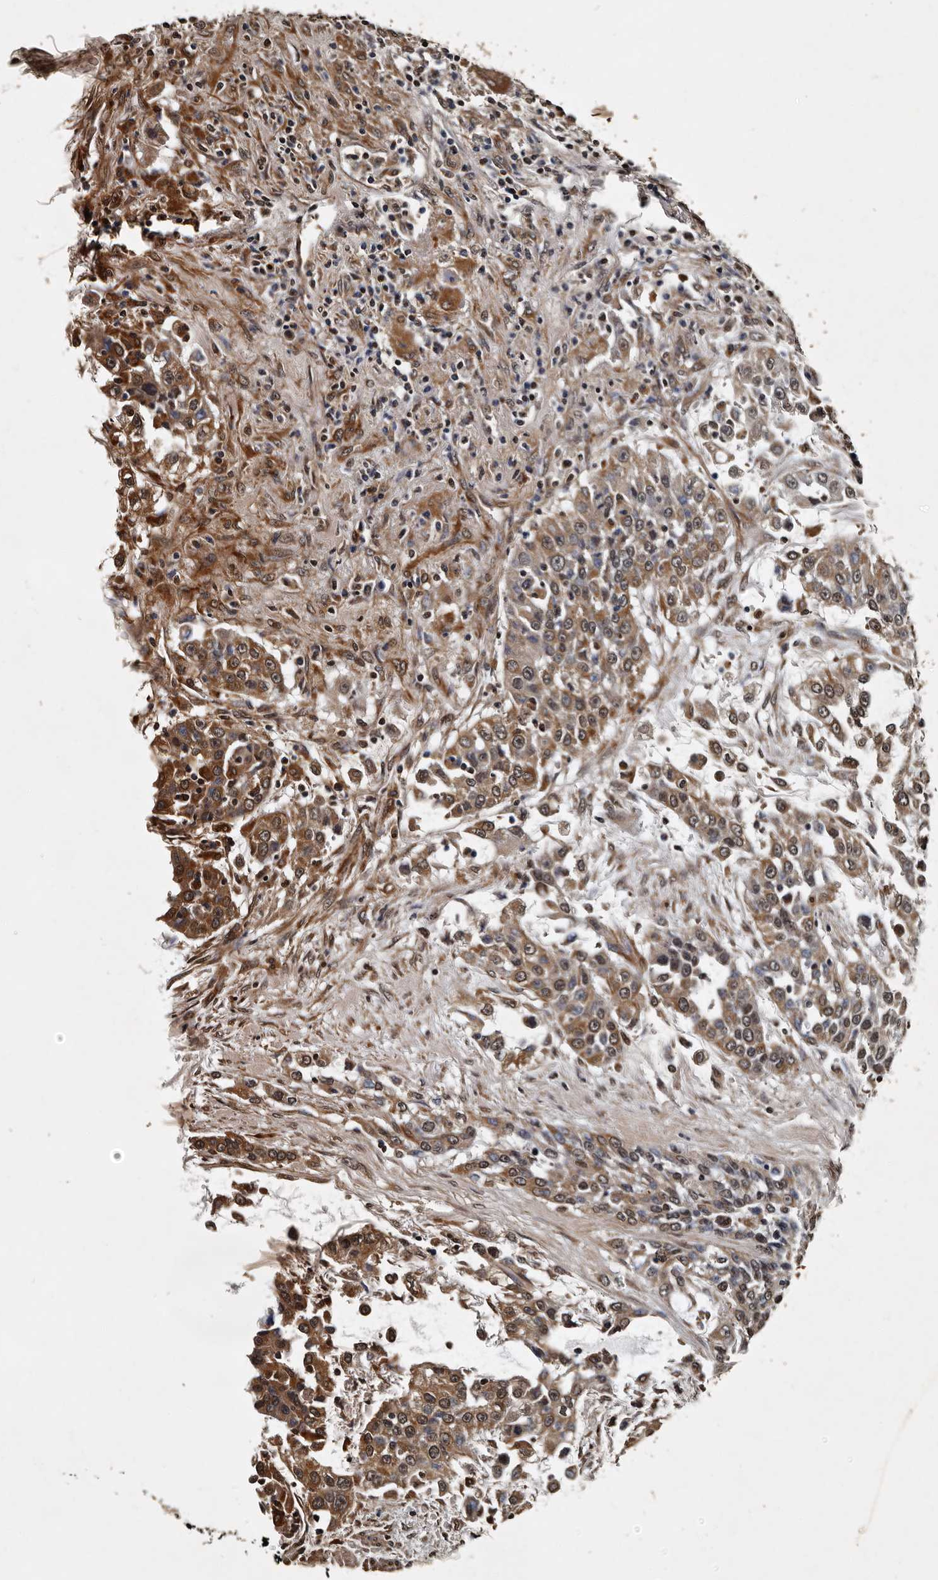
{"staining": {"intensity": "moderate", "quantity": ">75%", "location": "cytoplasmic/membranous,nuclear"}, "tissue": "urothelial cancer", "cell_type": "Tumor cells", "image_type": "cancer", "snomed": [{"axis": "morphology", "description": "Urothelial carcinoma, High grade"}, {"axis": "topography", "description": "Urinary bladder"}], "caption": "Protein staining by immunohistochemistry demonstrates moderate cytoplasmic/membranous and nuclear positivity in approximately >75% of tumor cells in urothelial carcinoma (high-grade).", "gene": "CPNE3", "patient": {"sex": "female", "age": 80}}